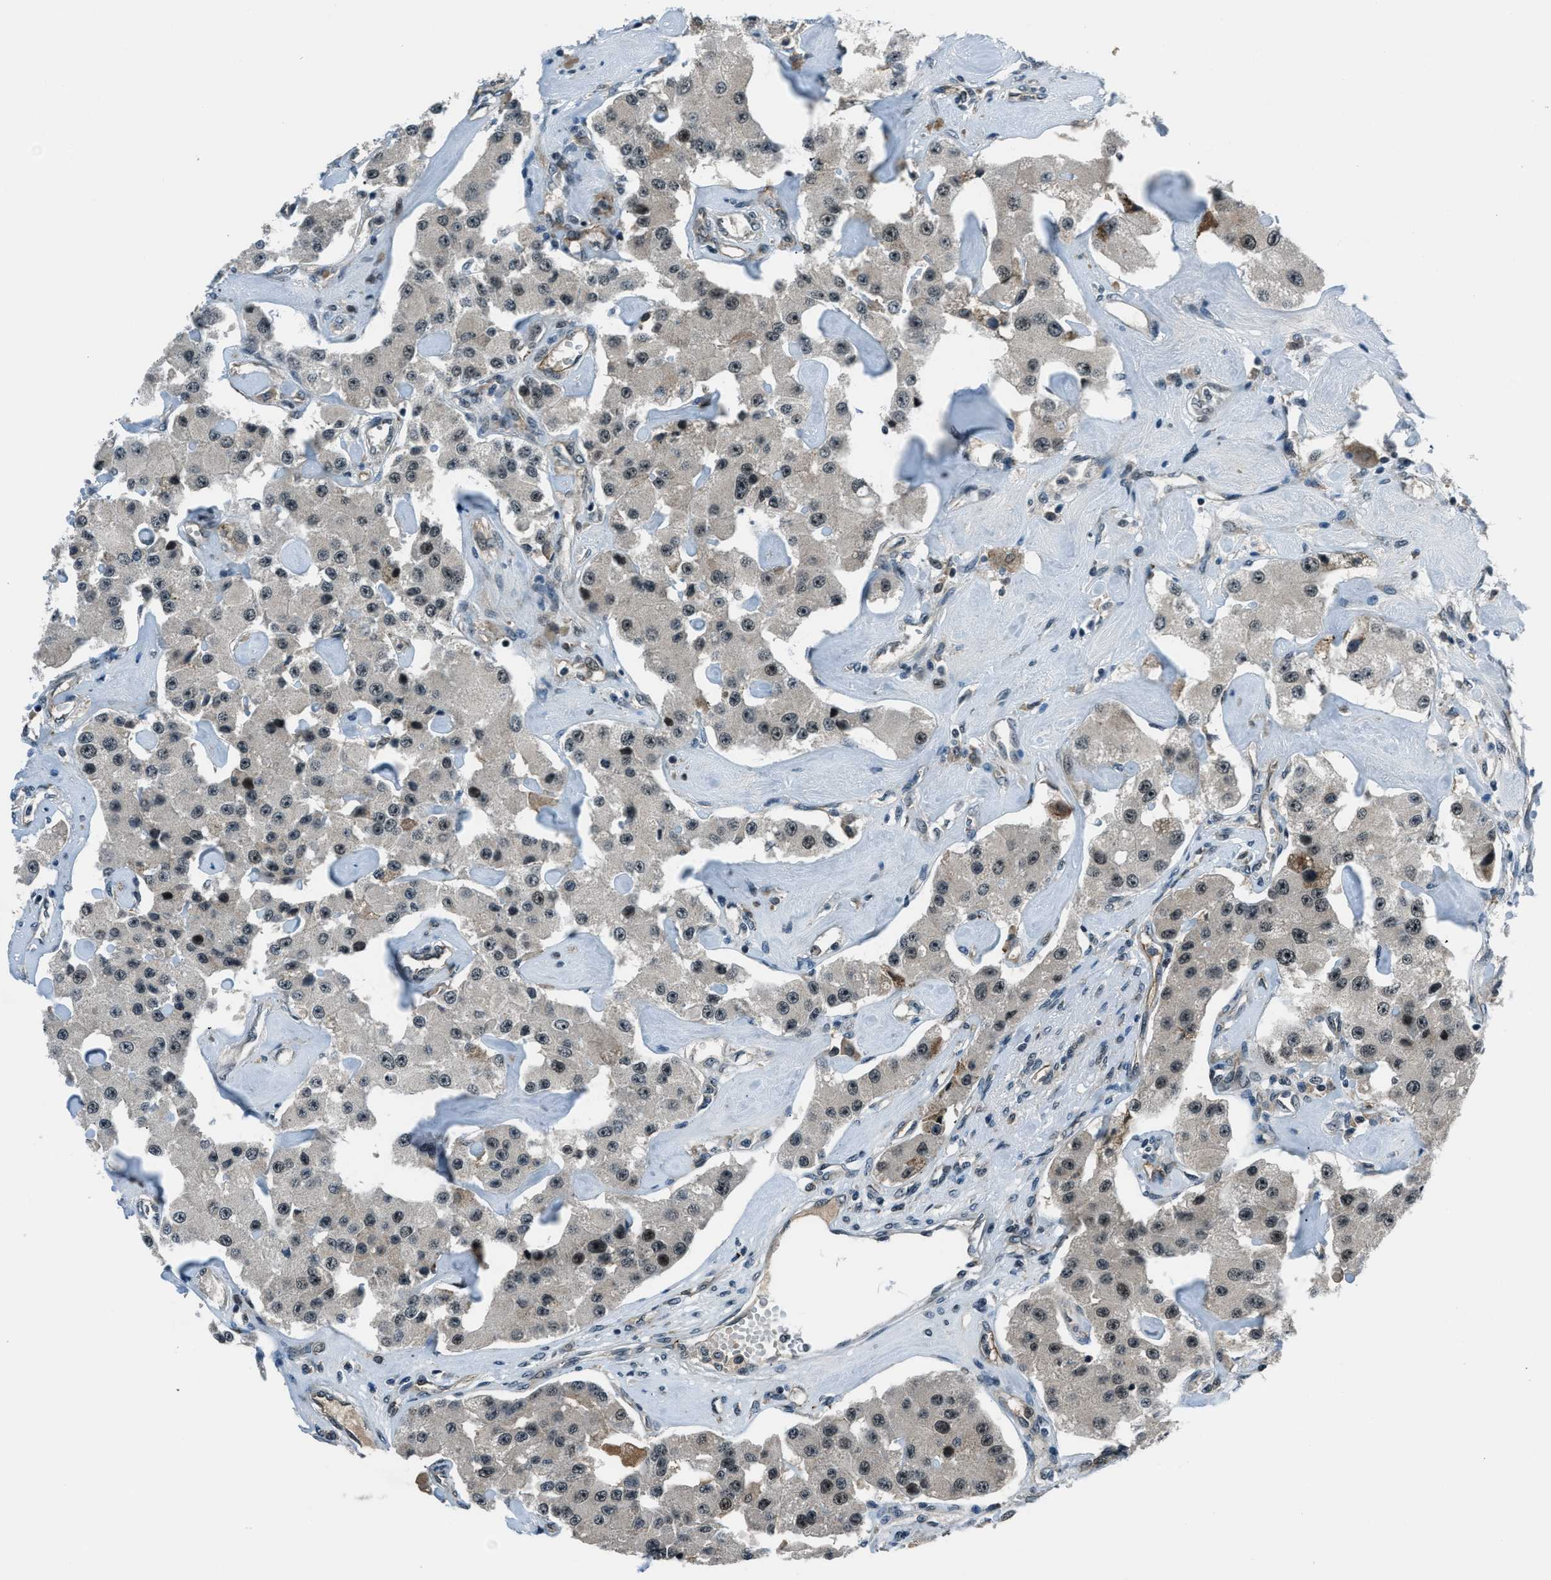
{"staining": {"intensity": "weak", "quantity": "<25%", "location": "cytoplasmic/membranous,nuclear"}, "tissue": "carcinoid", "cell_type": "Tumor cells", "image_type": "cancer", "snomed": [{"axis": "morphology", "description": "Carcinoid, malignant, NOS"}, {"axis": "topography", "description": "Pancreas"}], "caption": "There is no significant expression in tumor cells of carcinoid.", "gene": "ACTL9", "patient": {"sex": "male", "age": 41}}